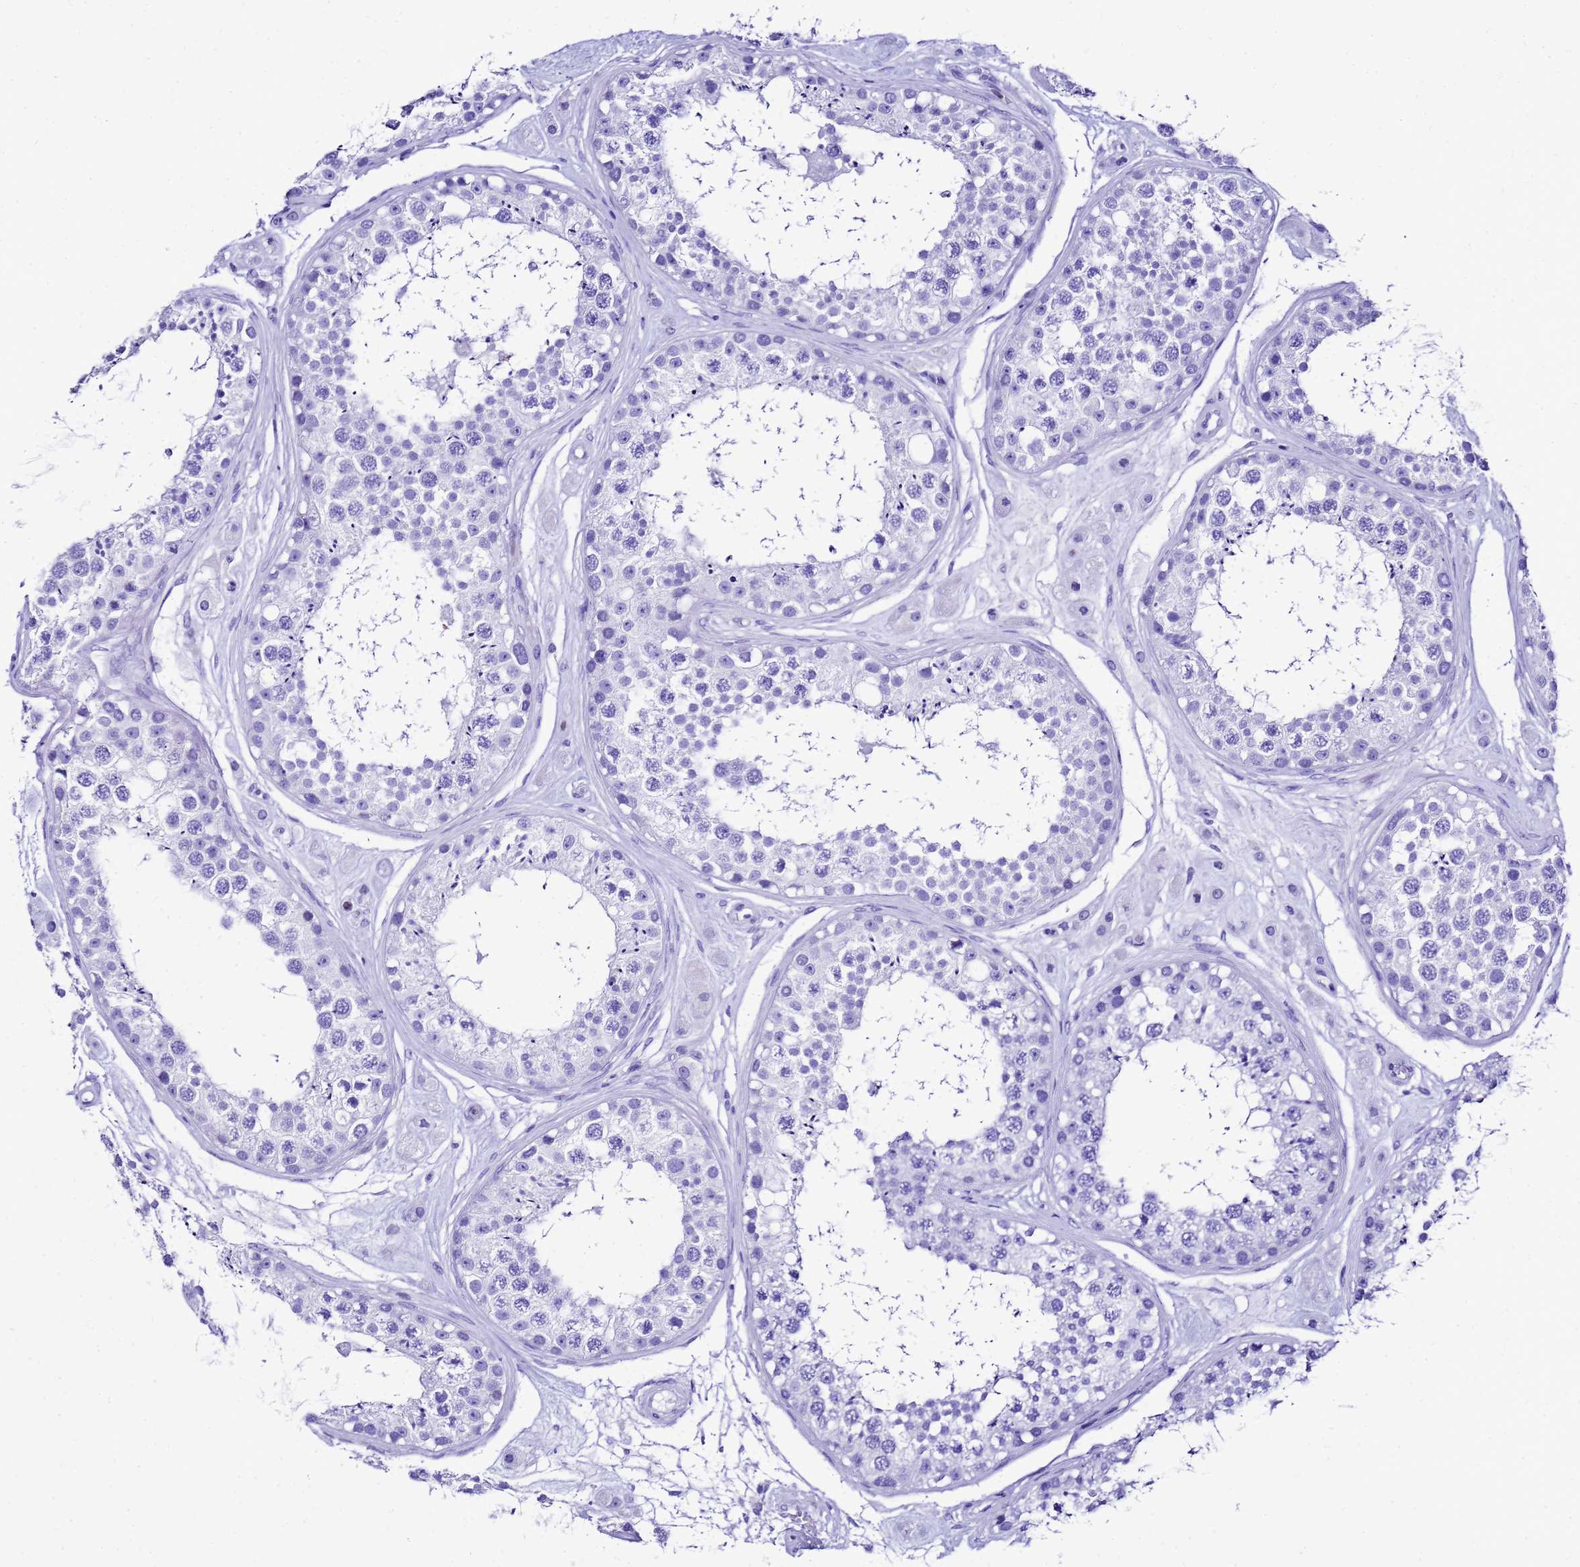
{"staining": {"intensity": "negative", "quantity": "none", "location": "none"}, "tissue": "testis", "cell_type": "Cells in seminiferous ducts", "image_type": "normal", "snomed": [{"axis": "morphology", "description": "Normal tissue, NOS"}, {"axis": "topography", "description": "Testis"}], "caption": "The histopathology image reveals no significant staining in cells in seminiferous ducts of testis.", "gene": "UGT2A1", "patient": {"sex": "male", "age": 25}}